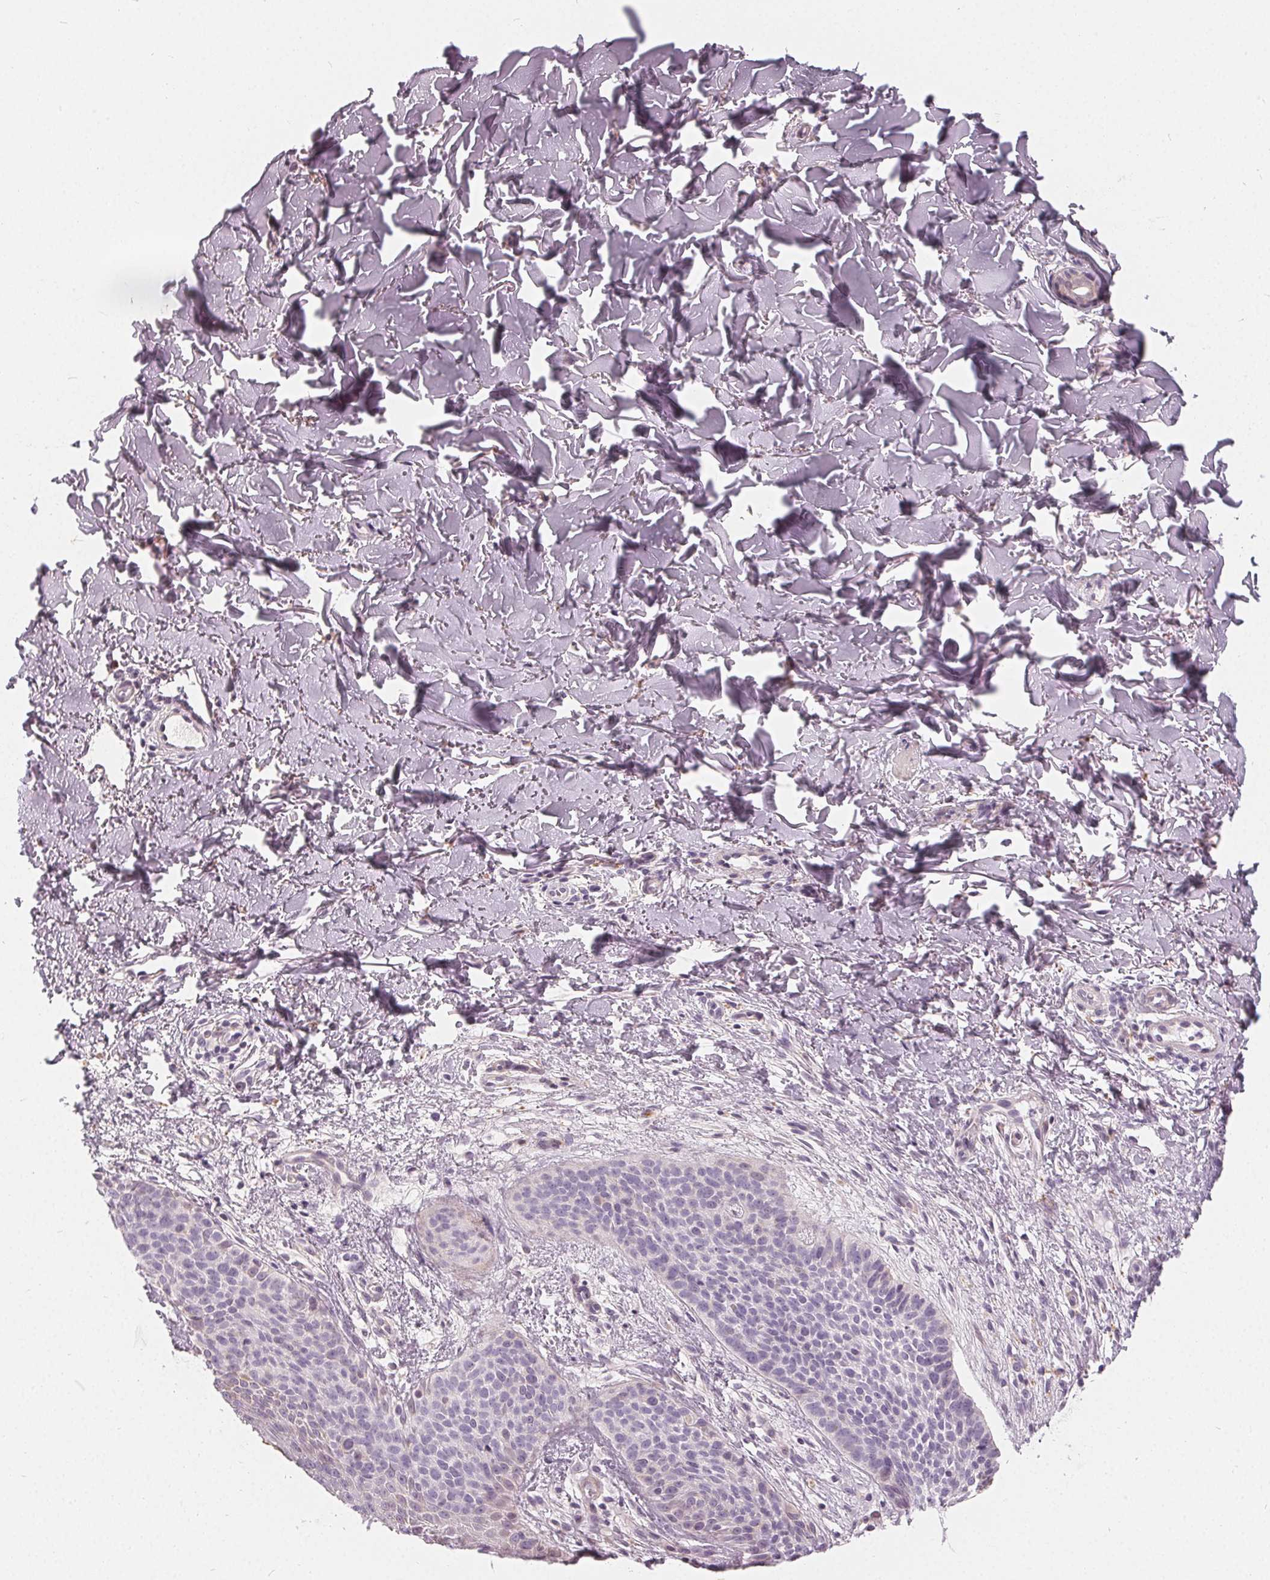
{"staining": {"intensity": "negative", "quantity": "none", "location": "none"}, "tissue": "skin cancer", "cell_type": "Tumor cells", "image_type": "cancer", "snomed": [{"axis": "morphology", "description": "Basal cell carcinoma"}, {"axis": "topography", "description": "Skin"}], "caption": "Photomicrograph shows no protein expression in tumor cells of skin cancer tissue.", "gene": "HOPX", "patient": {"sex": "male", "age": 57}}